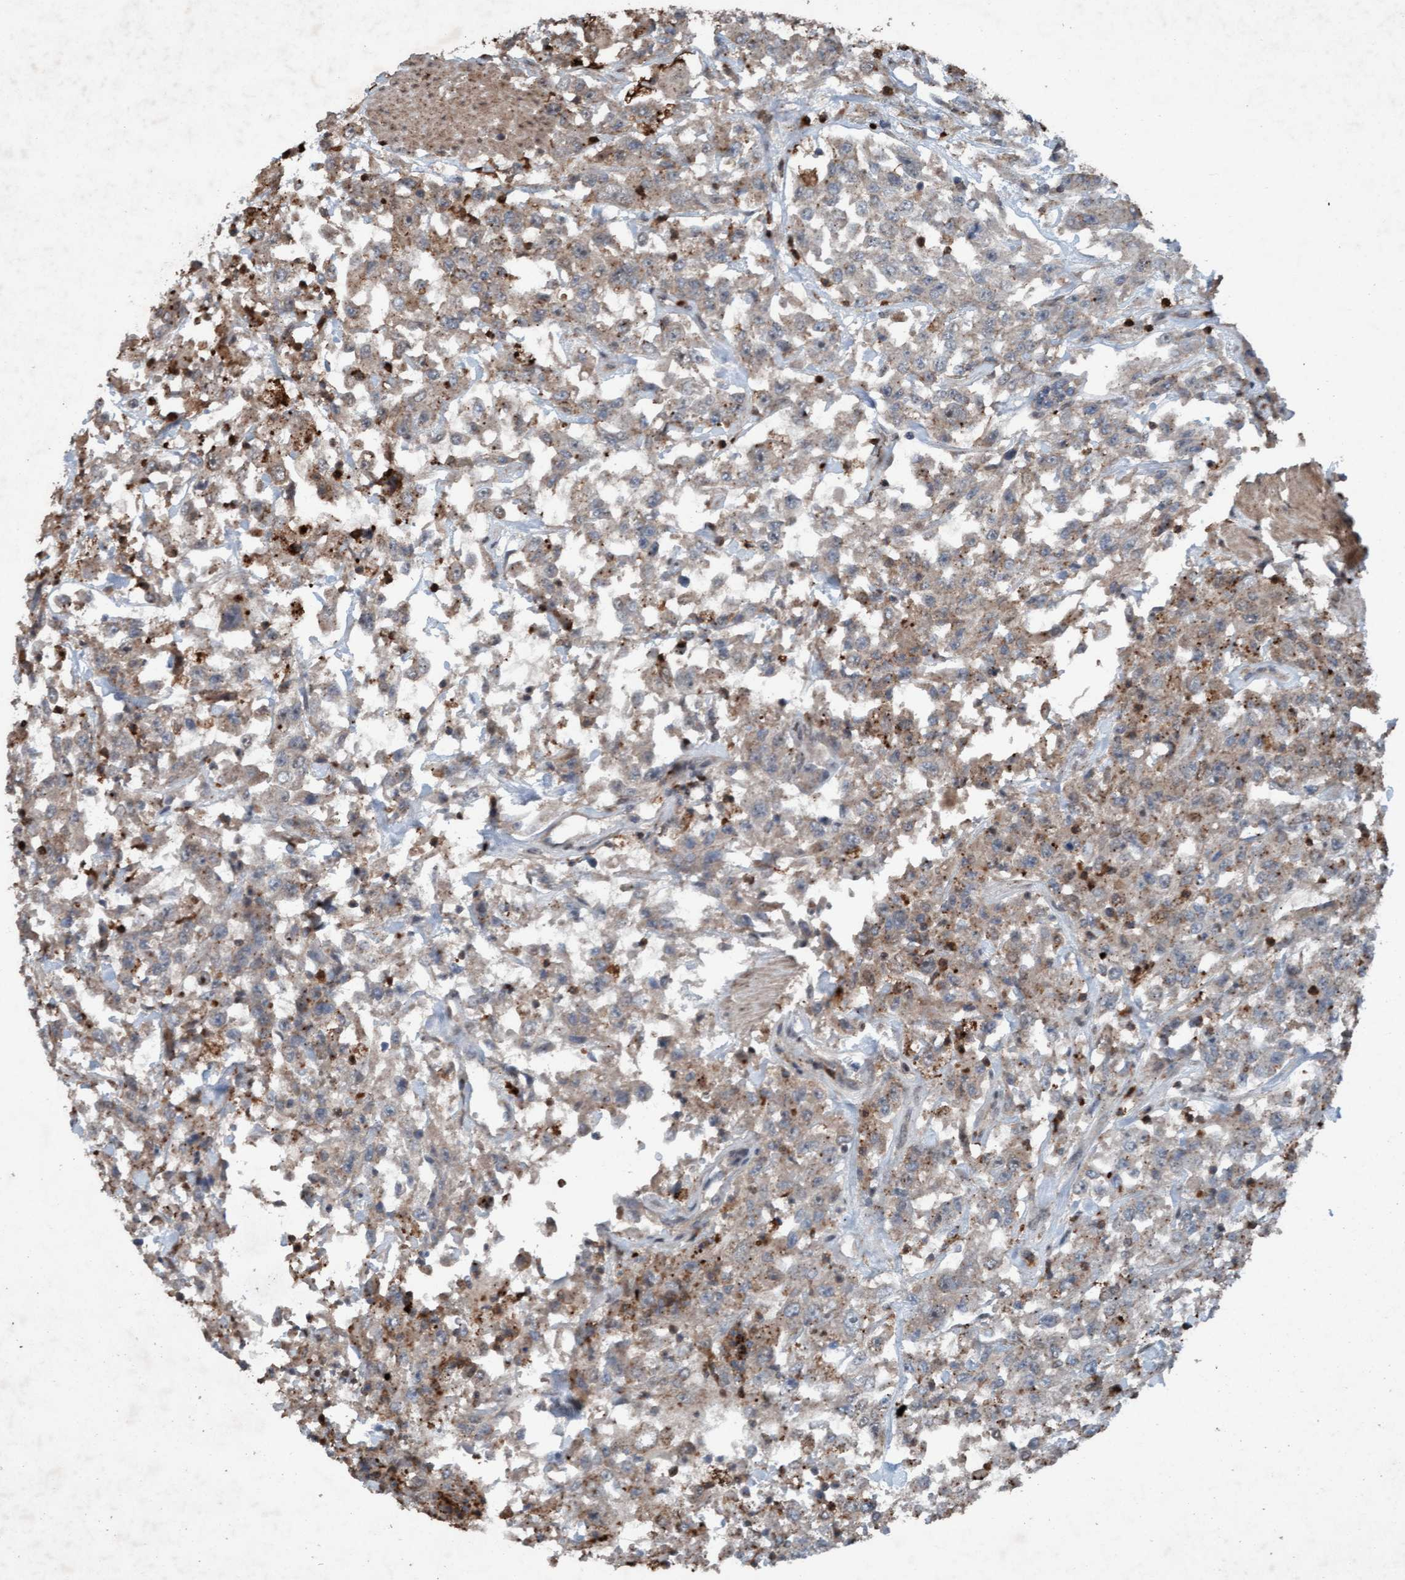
{"staining": {"intensity": "weak", "quantity": "<25%", "location": "cytoplasmic/membranous"}, "tissue": "urothelial cancer", "cell_type": "Tumor cells", "image_type": "cancer", "snomed": [{"axis": "morphology", "description": "Urothelial carcinoma, High grade"}, {"axis": "topography", "description": "Urinary bladder"}], "caption": "Immunohistochemistry photomicrograph of human urothelial cancer stained for a protein (brown), which shows no staining in tumor cells.", "gene": "PLXNB2", "patient": {"sex": "male", "age": 46}}